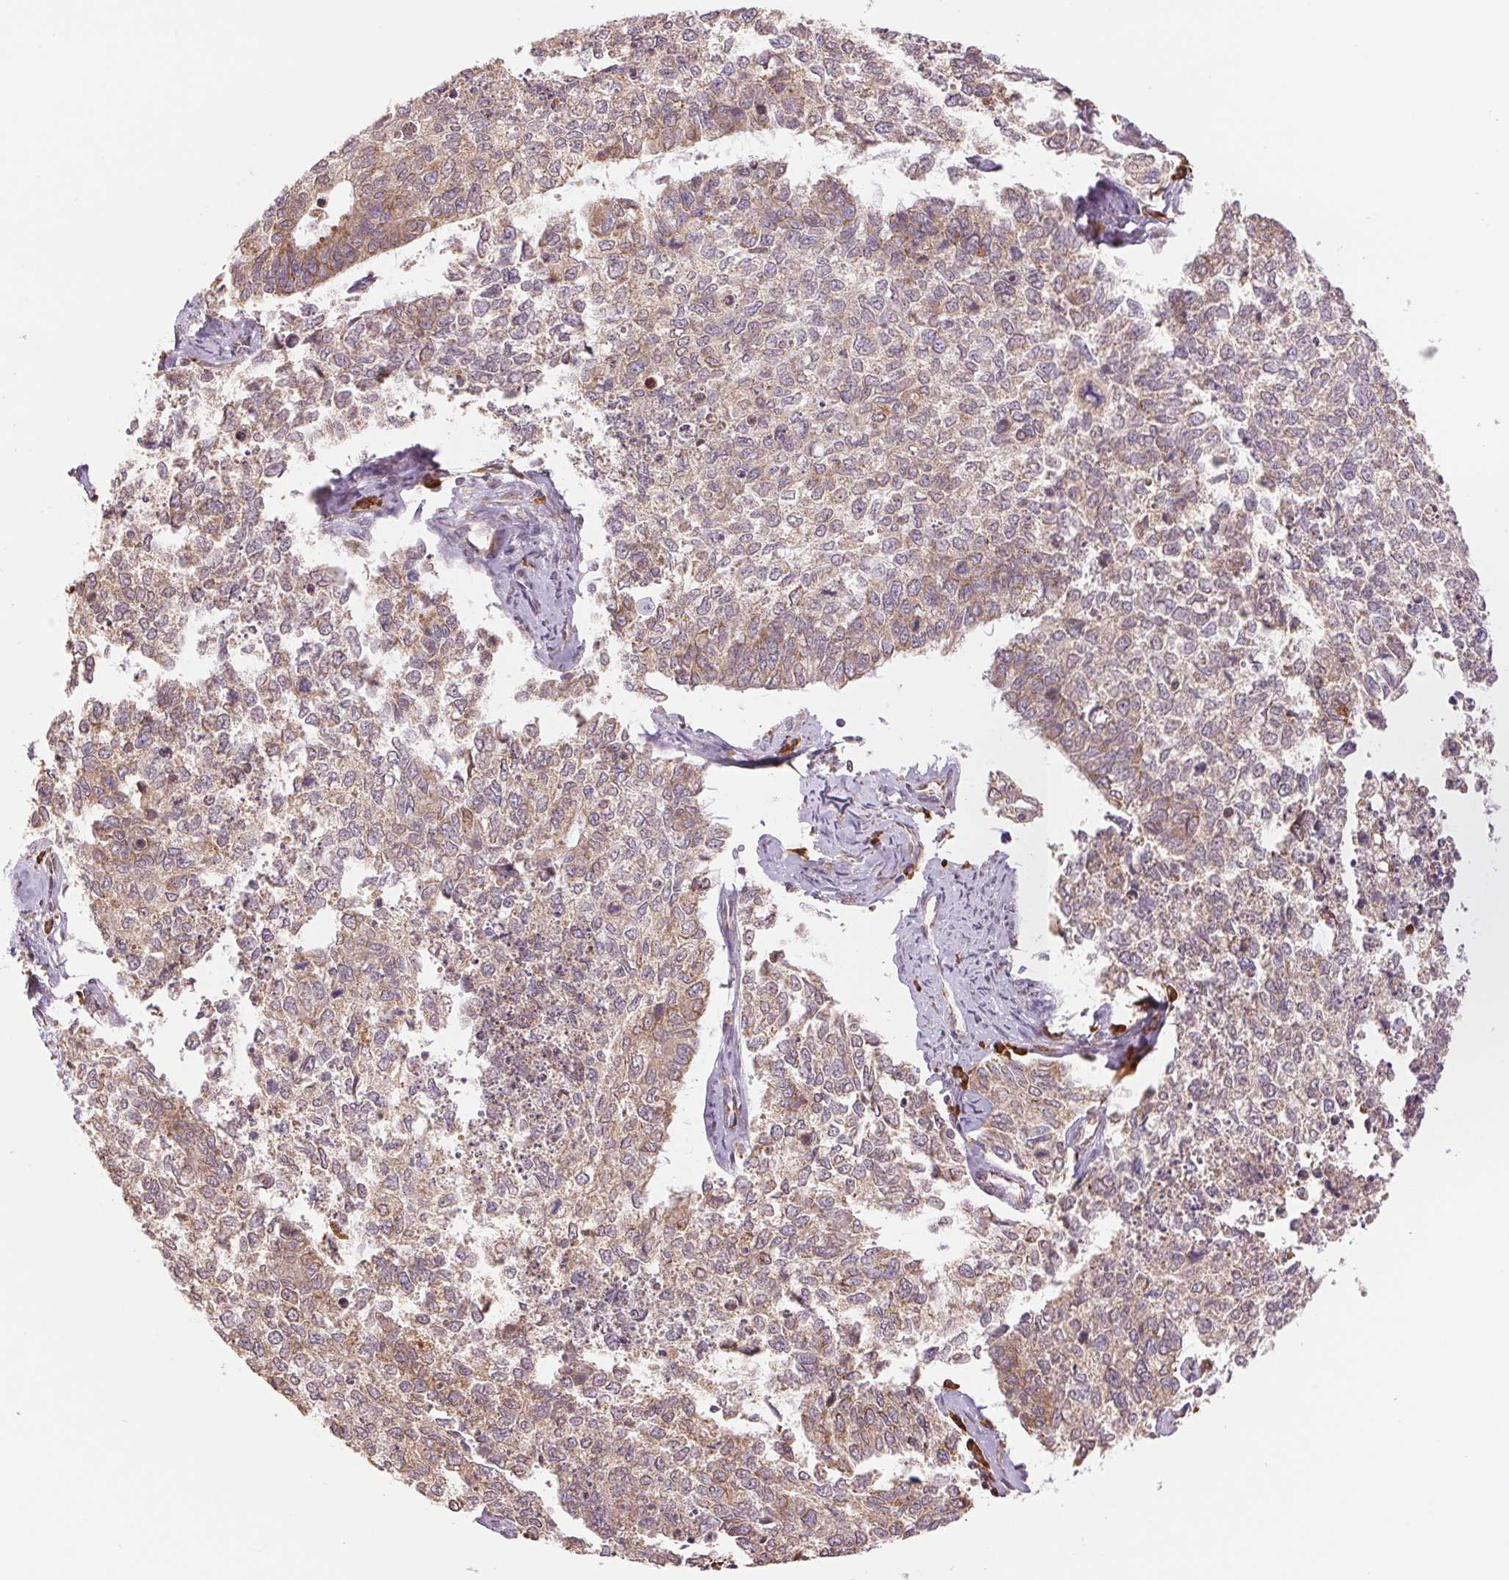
{"staining": {"intensity": "weak", "quantity": "25%-75%", "location": "cytoplasmic/membranous"}, "tissue": "cervical cancer", "cell_type": "Tumor cells", "image_type": "cancer", "snomed": [{"axis": "morphology", "description": "Adenocarcinoma, NOS"}, {"axis": "topography", "description": "Cervix"}], "caption": "Human cervical cancer (adenocarcinoma) stained with a protein marker exhibits weak staining in tumor cells.", "gene": "RPN1", "patient": {"sex": "female", "age": 63}}